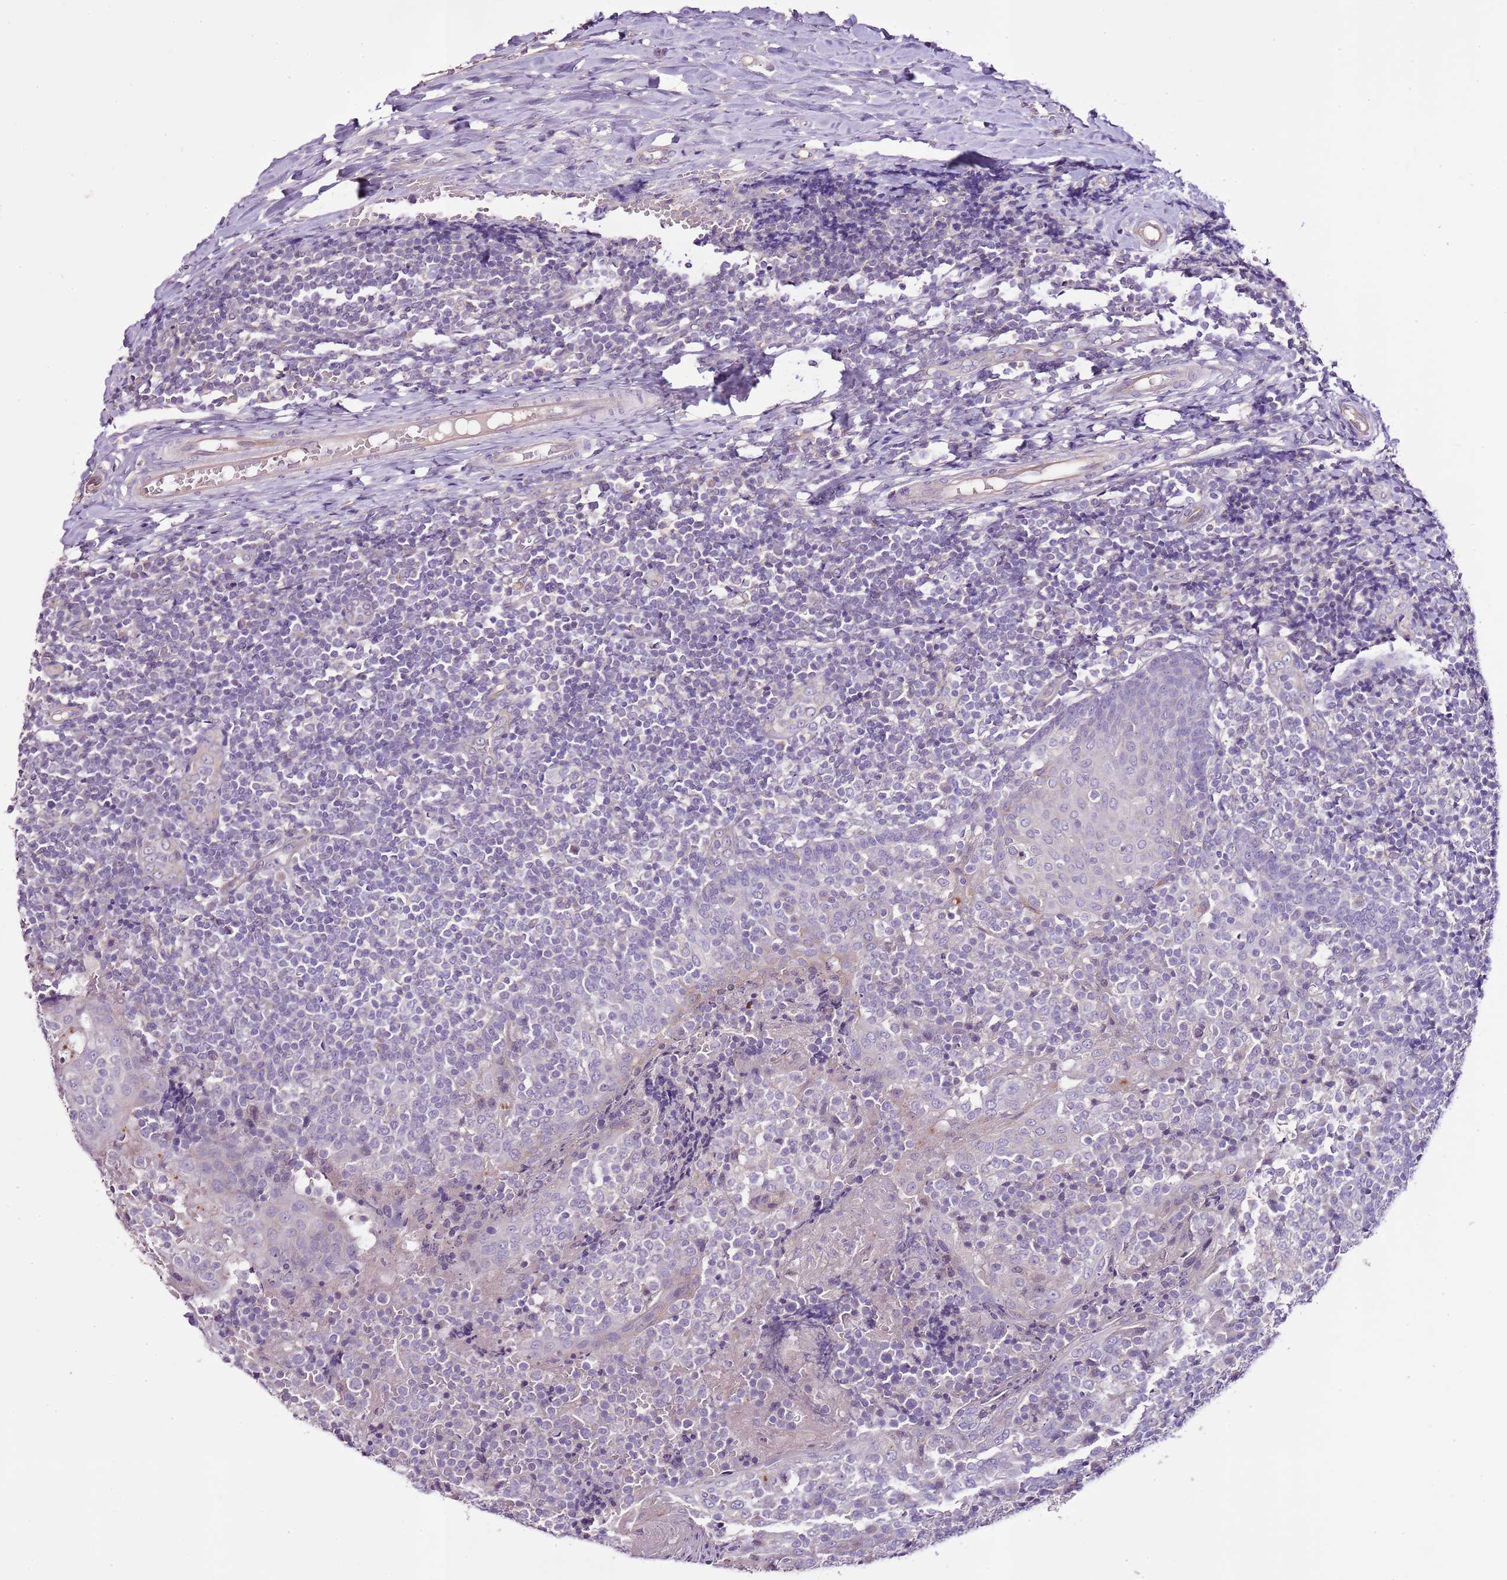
{"staining": {"intensity": "negative", "quantity": "none", "location": "none"}, "tissue": "tonsil", "cell_type": "Germinal center cells", "image_type": "normal", "snomed": [{"axis": "morphology", "description": "Normal tissue, NOS"}, {"axis": "topography", "description": "Tonsil"}], "caption": "IHC histopathology image of unremarkable tonsil stained for a protein (brown), which shows no expression in germinal center cells.", "gene": "CMKLR1", "patient": {"sex": "female", "age": 19}}